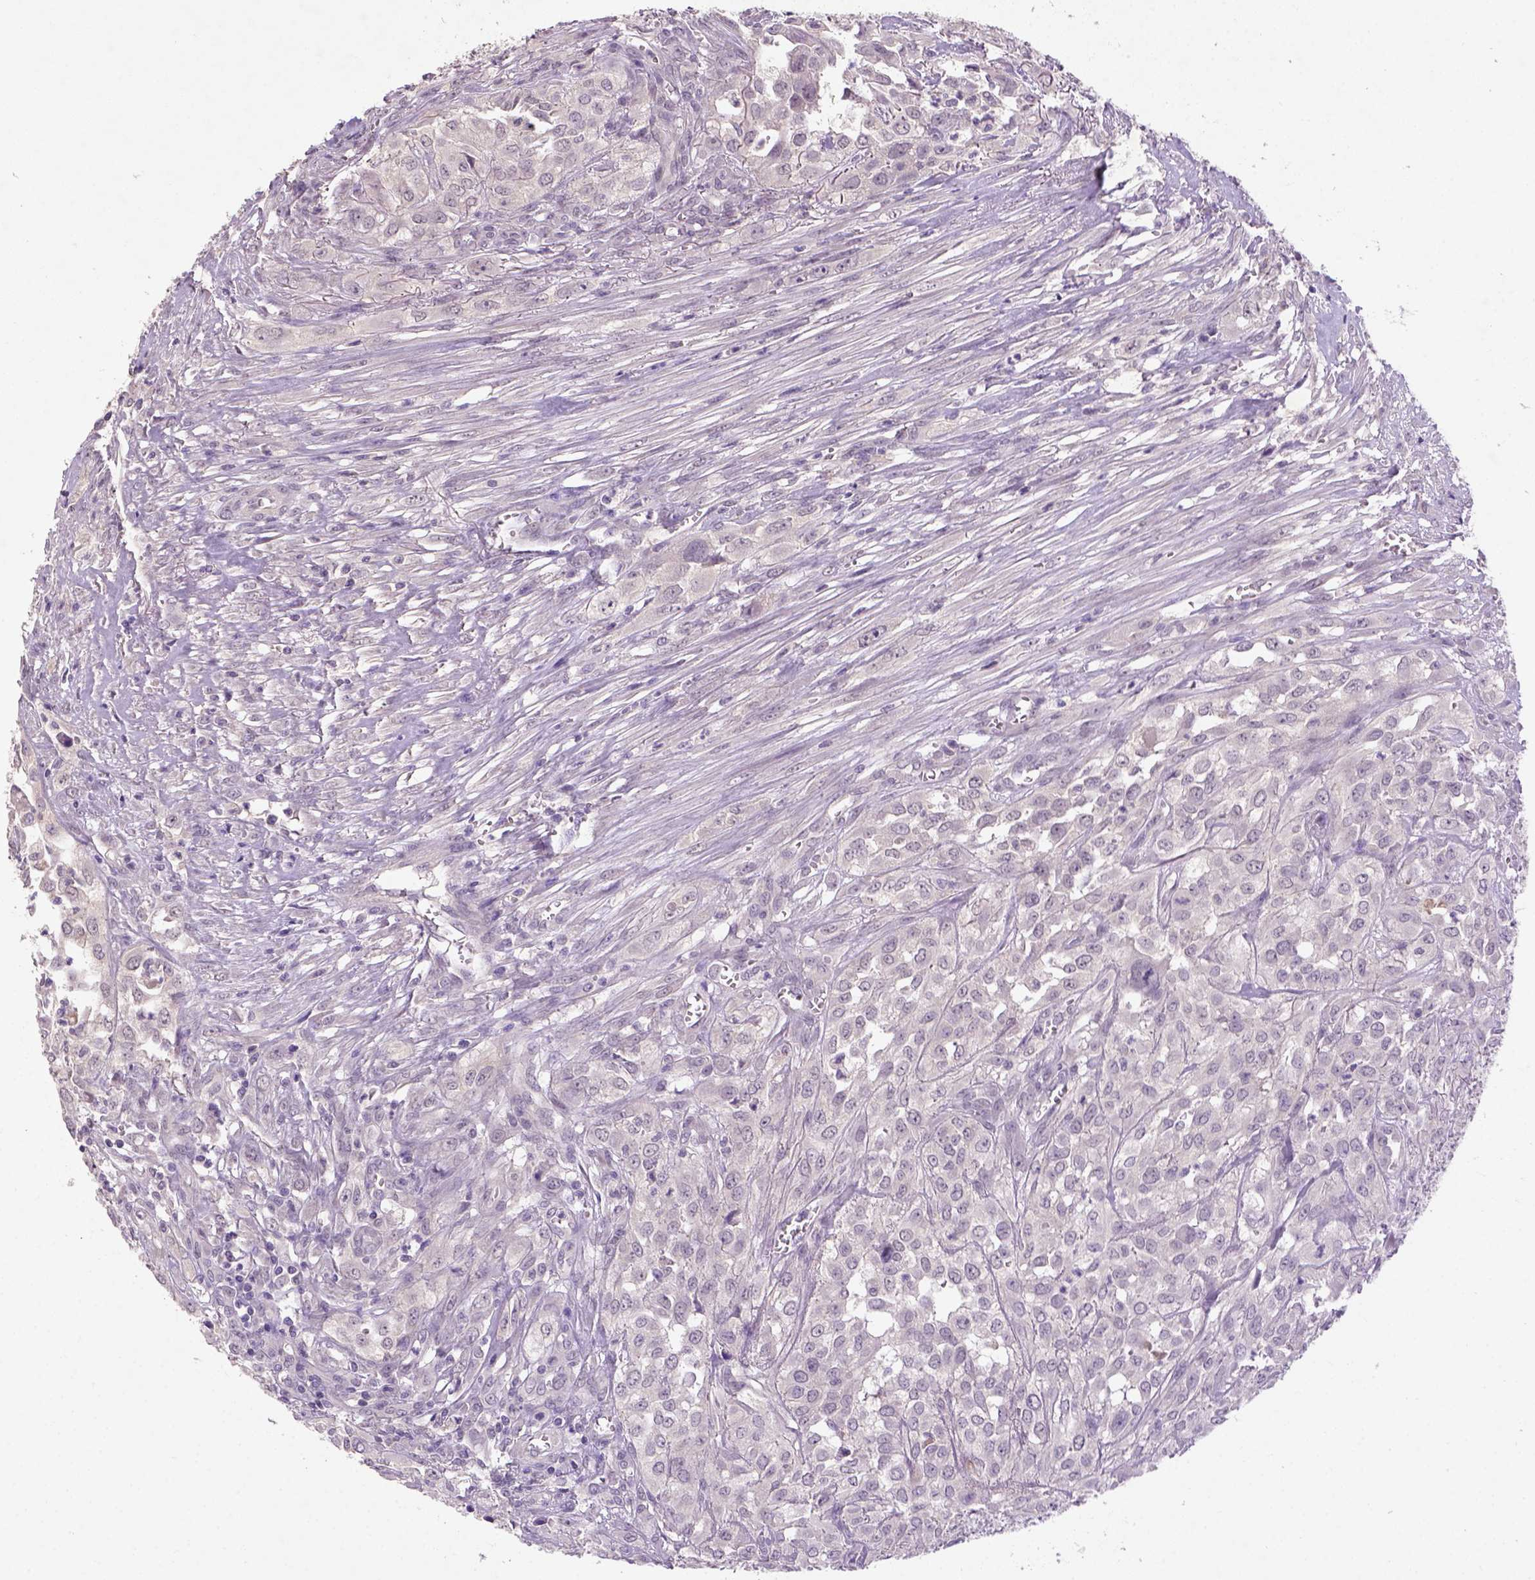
{"staining": {"intensity": "negative", "quantity": "none", "location": "none"}, "tissue": "urothelial cancer", "cell_type": "Tumor cells", "image_type": "cancer", "snomed": [{"axis": "morphology", "description": "Urothelial carcinoma, High grade"}, {"axis": "topography", "description": "Urinary bladder"}], "caption": "This image is of urothelial cancer stained with immunohistochemistry to label a protein in brown with the nuclei are counter-stained blue. There is no staining in tumor cells.", "gene": "NLGN2", "patient": {"sex": "male", "age": 67}}